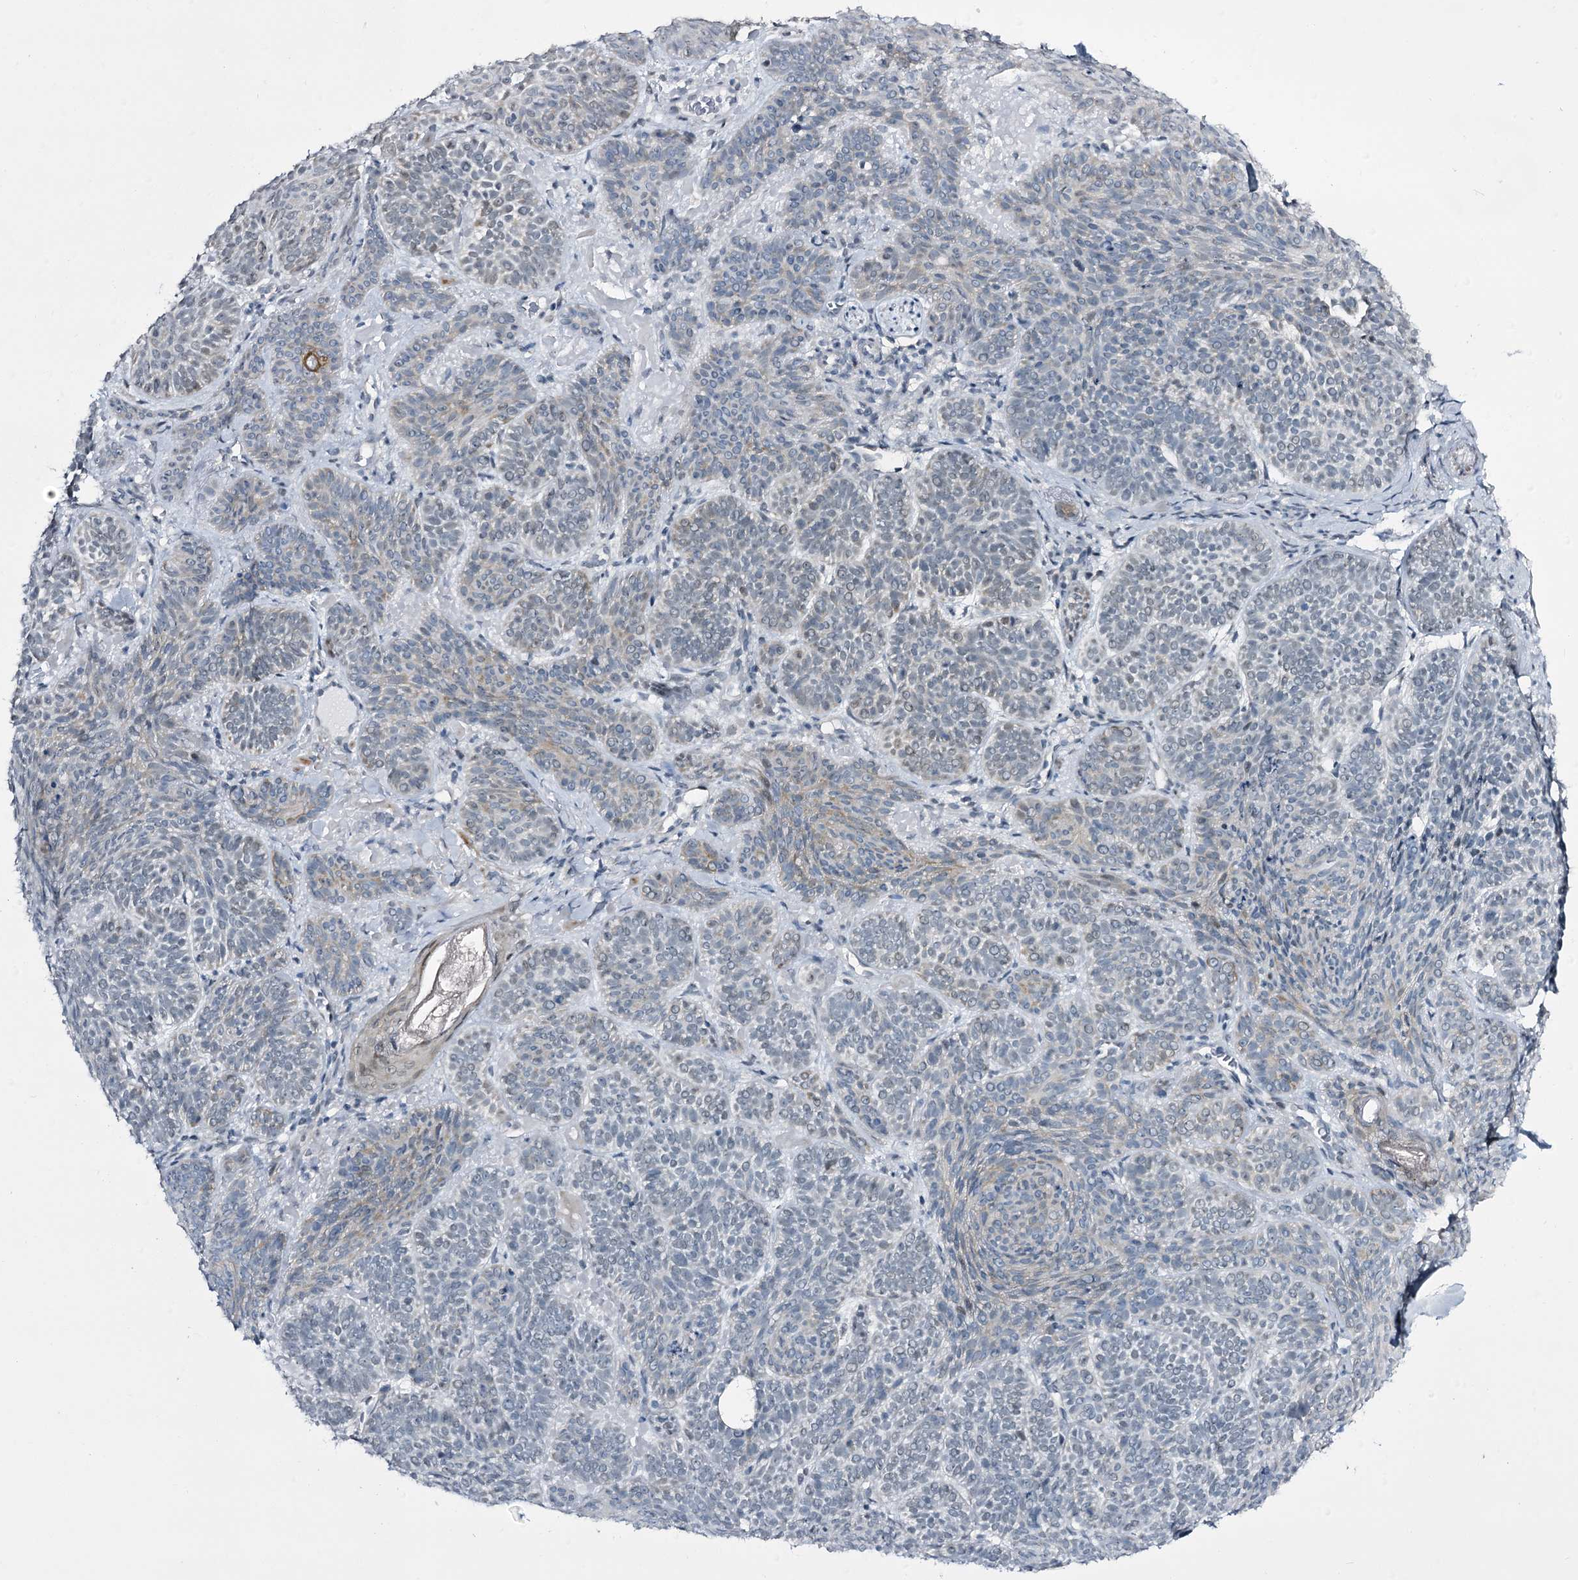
{"staining": {"intensity": "negative", "quantity": "none", "location": "none"}, "tissue": "skin cancer", "cell_type": "Tumor cells", "image_type": "cancer", "snomed": [{"axis": "morphology", "description": "Basal cell carcinoma"}, {"axis": "topography", "description": "Skin"}], "caption": "A histopathology image of human skin cancer (basal cell carcinoma) is negative for staining in tumor cells.", "gene": "RBM15B", "patient": {"sex": "male", "age": 85}}